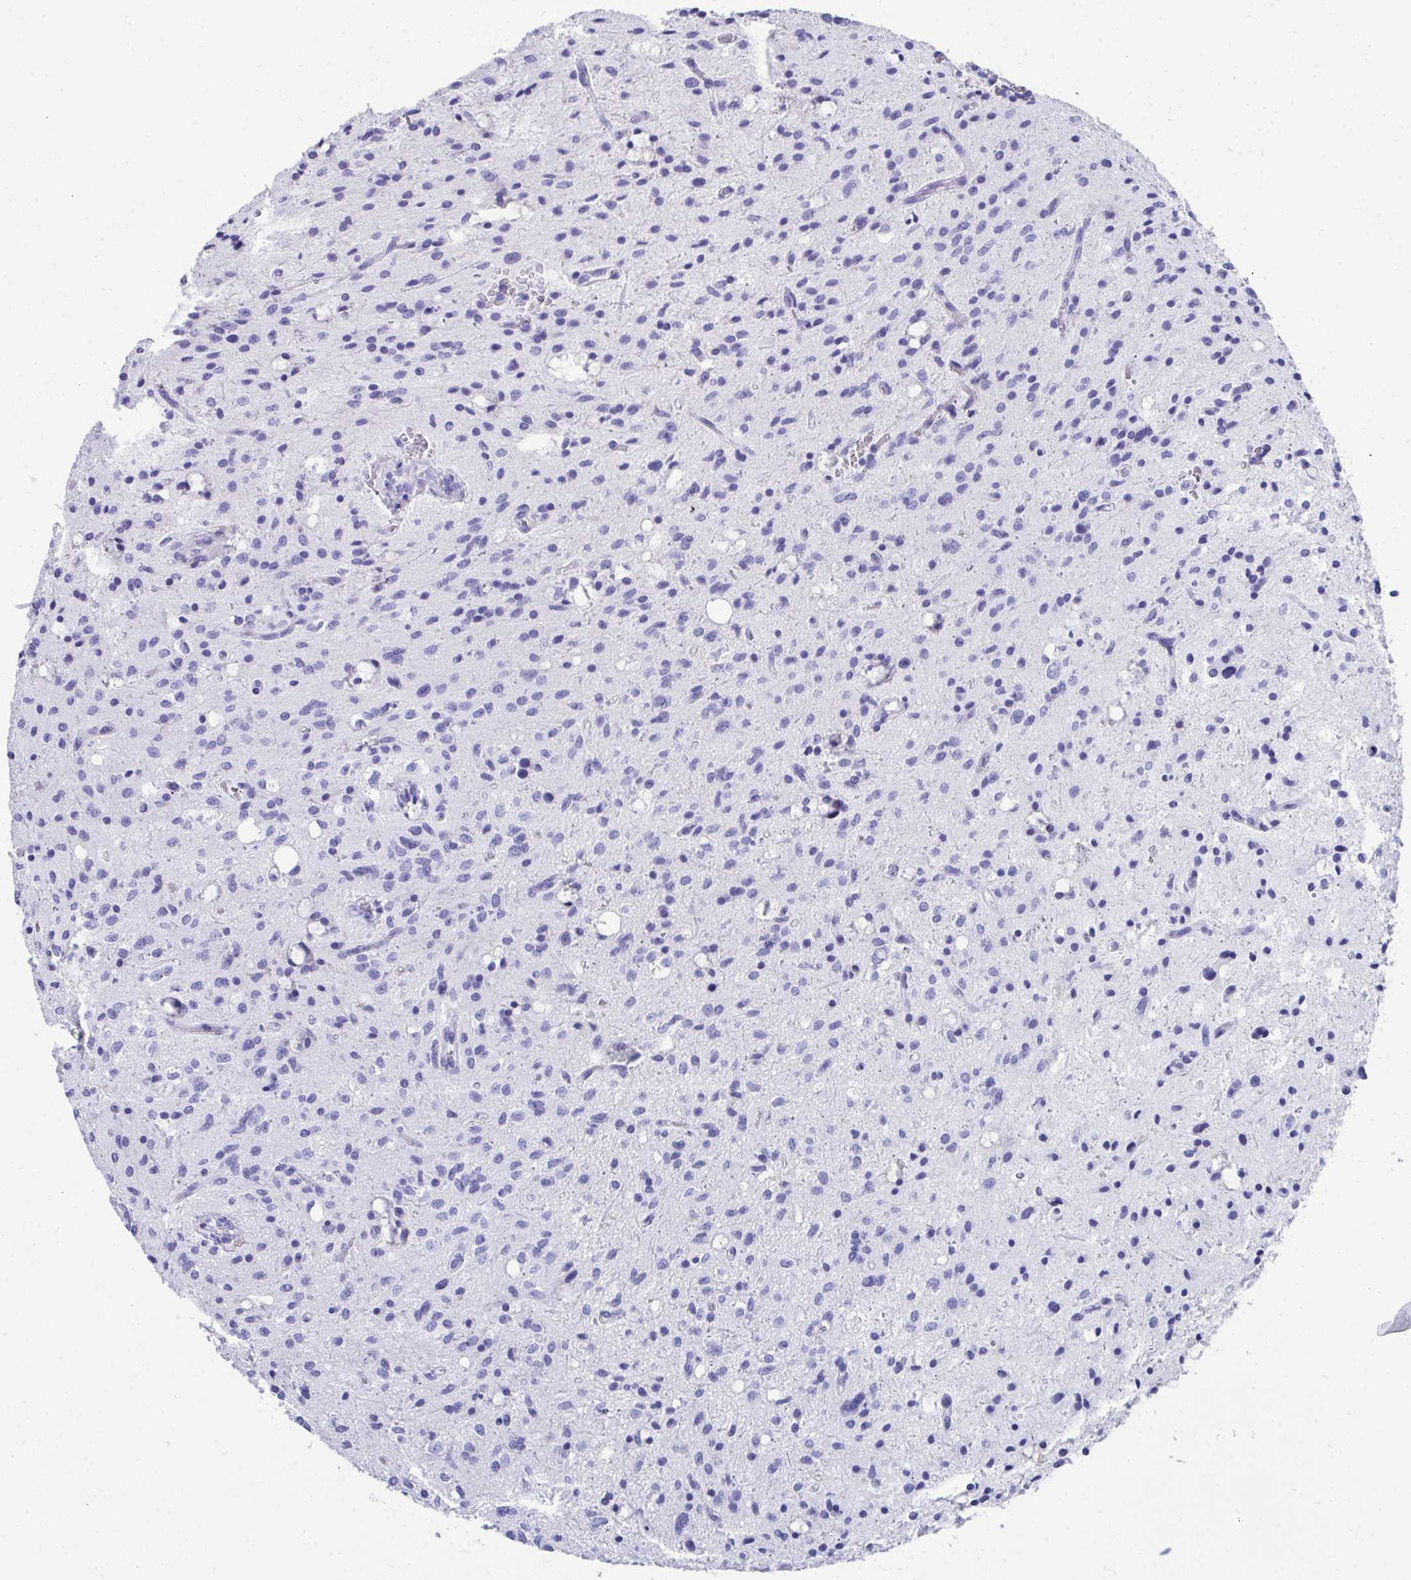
{"staining": {"intensity": "negative", "quantity": "none", "location": "none"}, "tissue": "glioma", "cell_type": "Tumor cells", "image_type": "cancer", "snomed": [{"axis": "morphology", "description": "Glioma, malignant, Low grade"}, {"axis": "topography", "description": "Brain"}], "caption": "Tumor cells are negative for brown protein staining in malignant glioma (low-grade). (Immunohistochemistry, brightfield microscopy, high magnification).", "gene": "HGD", "patient": {"sex": "female", "age": 58}}